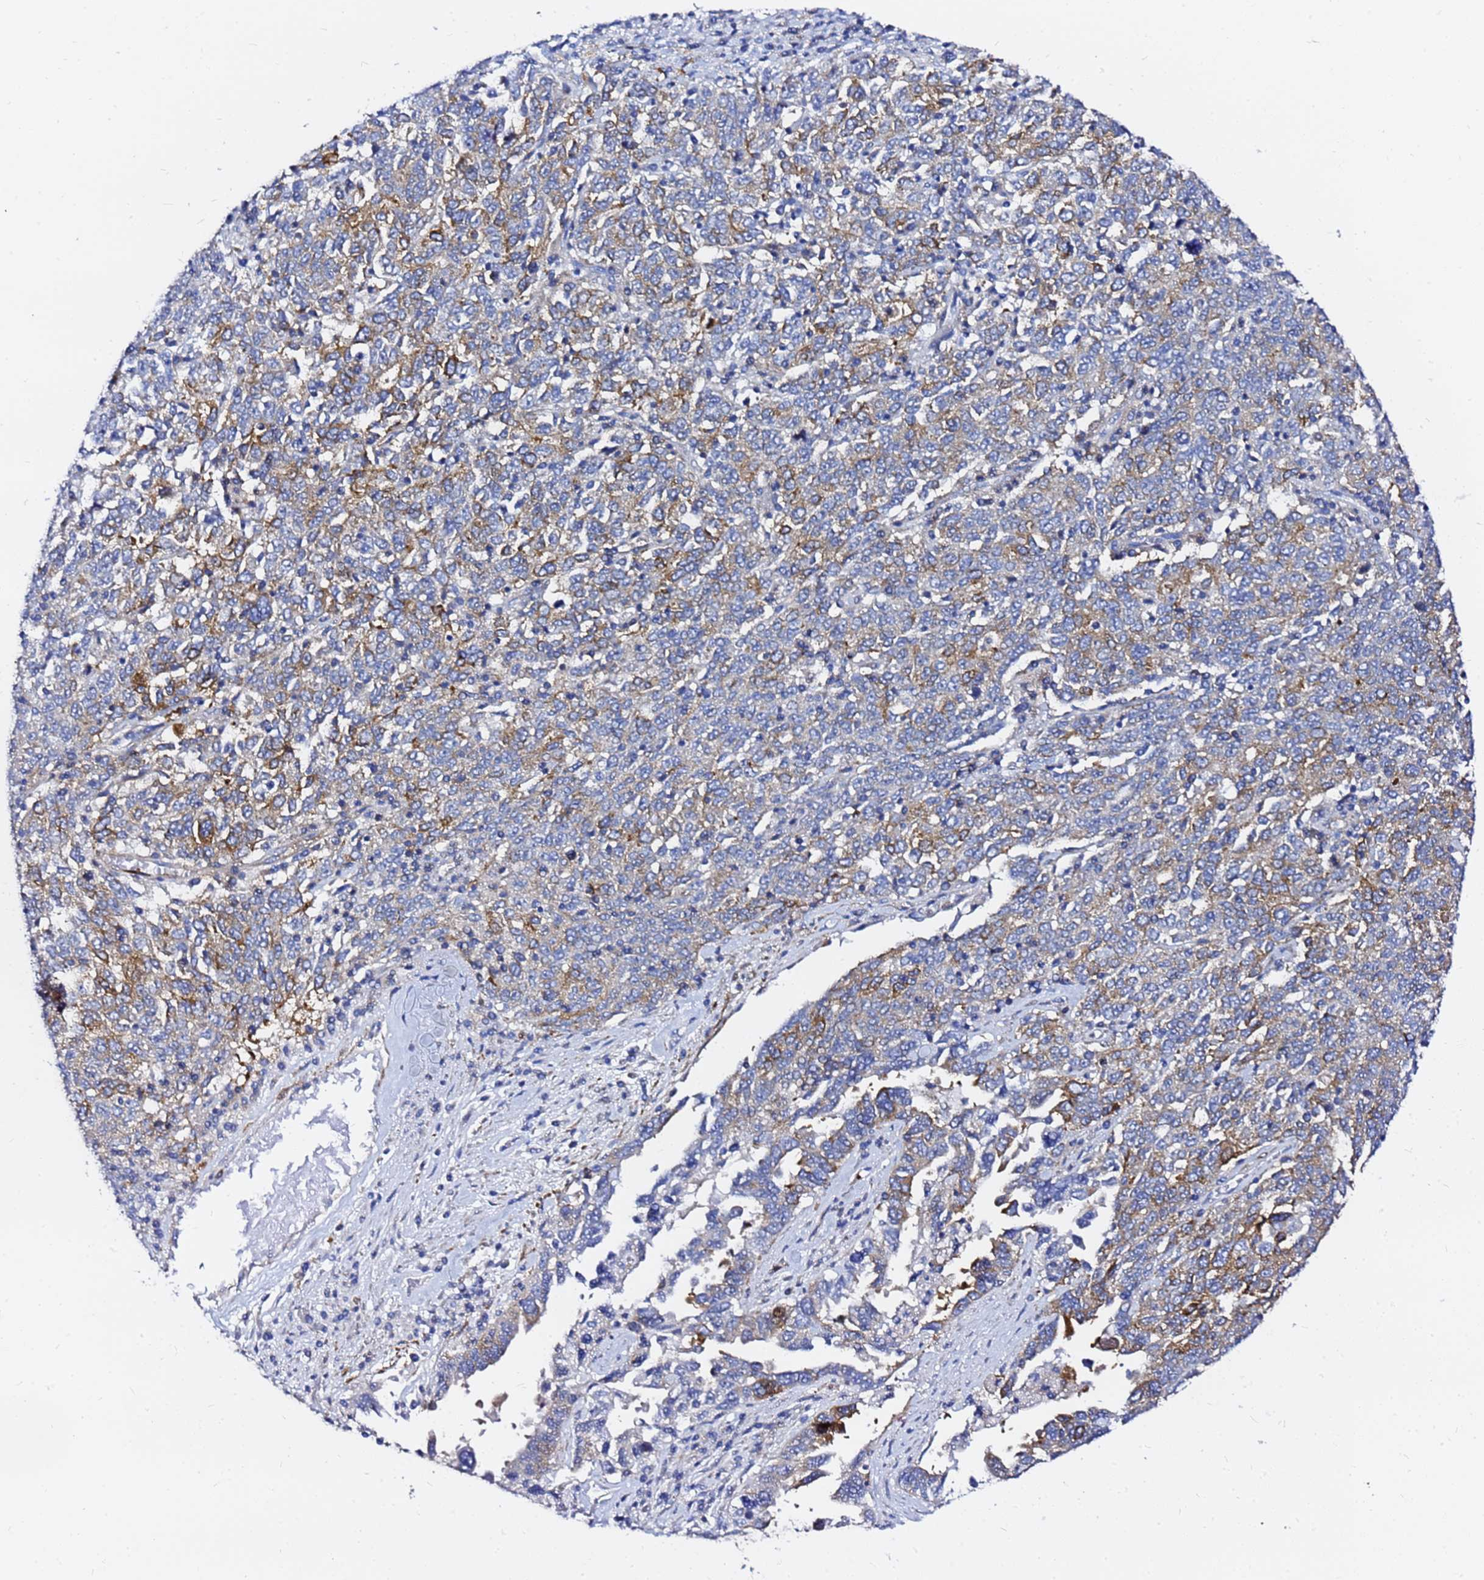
{"staining": {"intensity": "moderate", "quantity": "25%-75%", "location": "cytoplasmic/membranous"}, "tissue": "ovarian cancer", "cell_type": "Tumor cells", "image_type": "cancer", "snomed": [{"axis": "morphology", "description": "Carcinoma, endometroid"}, {"axis": "topography", "description": "Ovary"}], "caption": "This is an image of immunohistochemistry staining of ovarian endometroid carcinoma, which shows moderate expression in the cytoplasmic/membranous of tumor cells.", "gene": "TUBA8", "patient": {"sex": "female", "age": 62}}